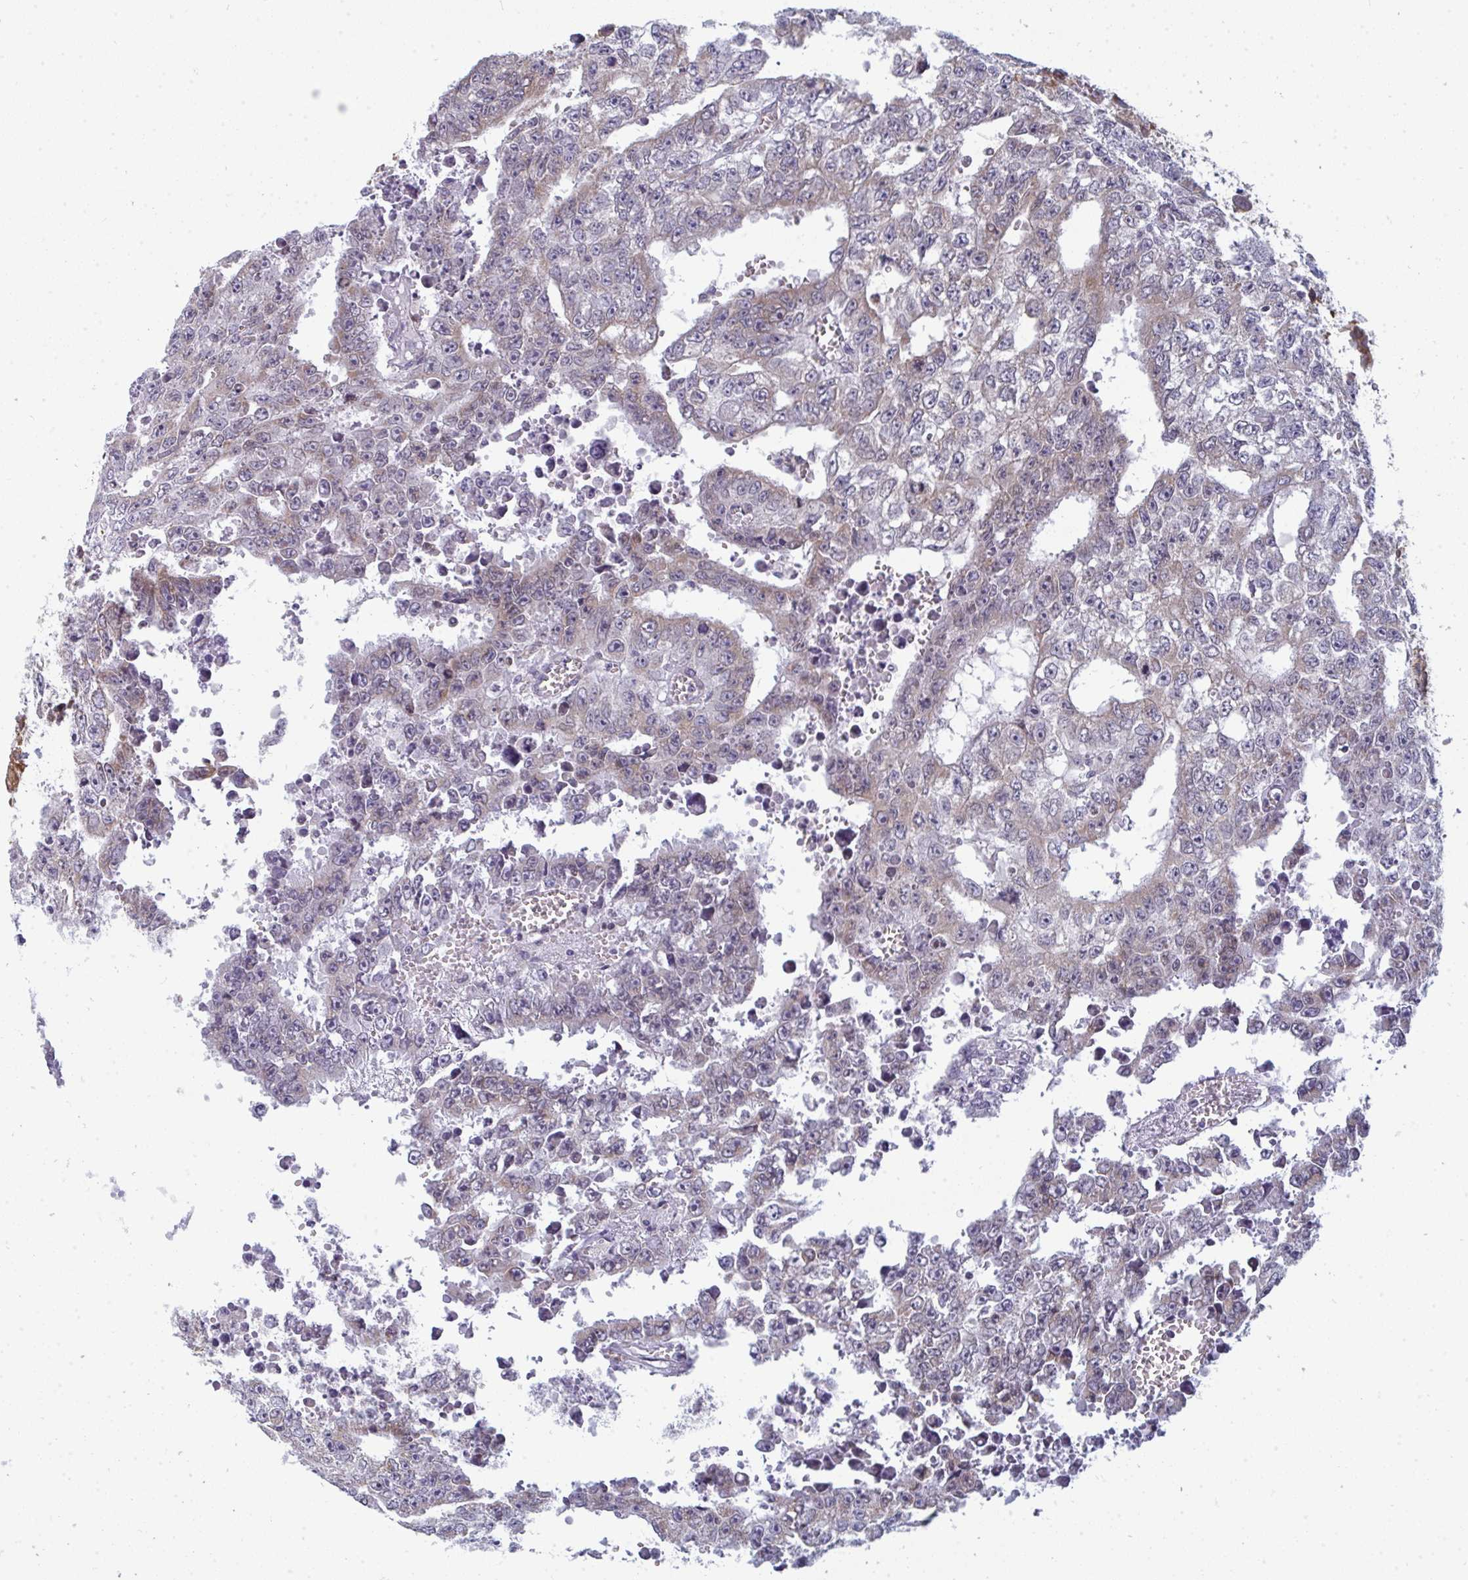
{"staining": {"intensity": "weak", "quantity": "25%-75%", "location": "cytoplasmic/membranous"}, "tissue": "testis cancer", "cell_type": "Tumor cells", "image_type": "cancer", "snomed": [{"axis": "morphology", "description": "Carcinoma, Embryonal, NOS"}, {"axis": "morphology", "description": "Teratoma, malignant, NOS"}, {"axis": "topography", "description": "Testis"}], "caption": "A high-resolution photomicrograph shows immunohistochemistry (IHC) staining of testis malignant teratoma, which displays weak cytoplasmic/membranous staining in approximately 25%-75% of tumor cells. The protein is shown in brown color, while the nuclei are stained blue.", "gene": "LYSMD4", "patient": {"sex": "male", "age": 24}}